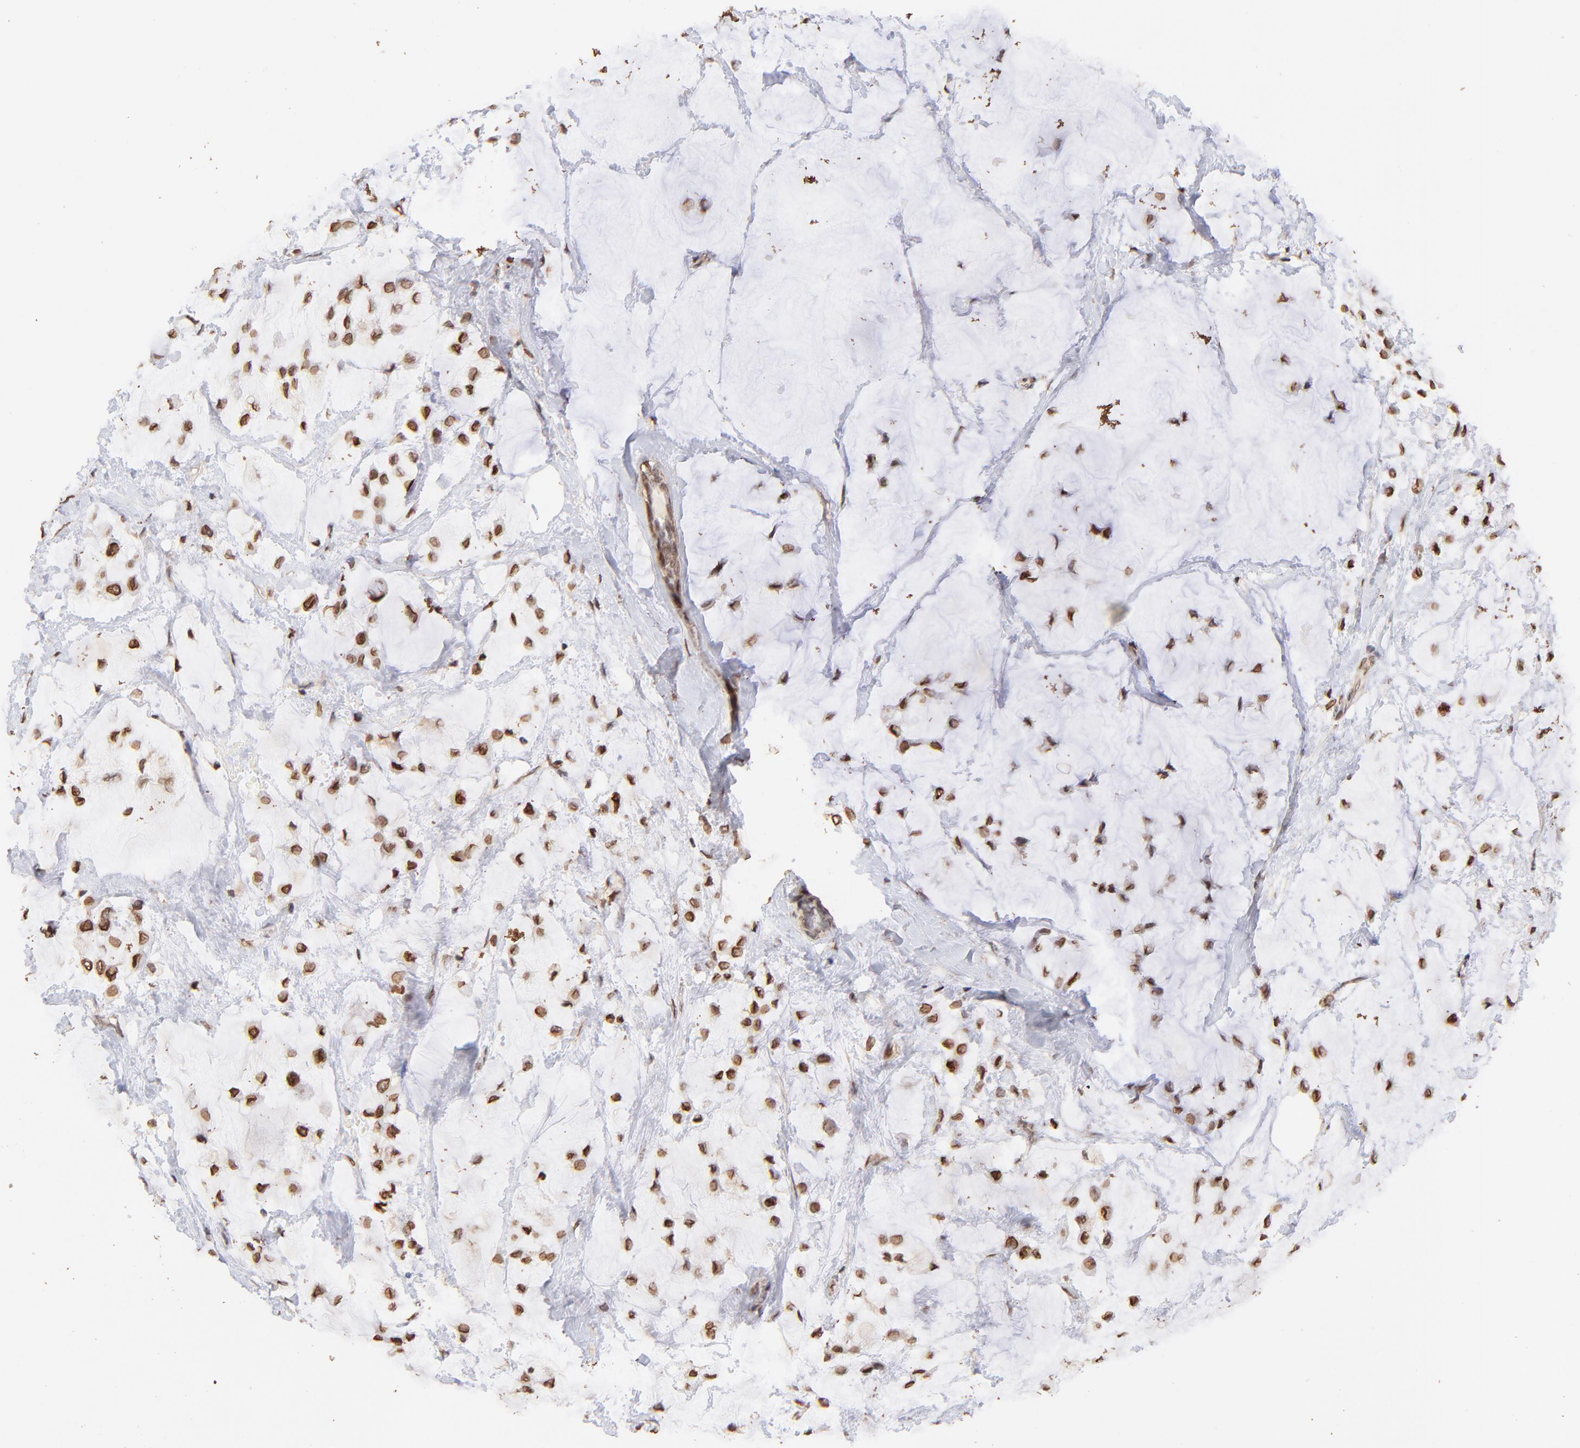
{"staining": {"intensity": "moderate", "quantity": ">75%", "location": "cytoplasmic/membranous,nuclear"}, "tissue": "breast cancer", "cell_type": "Tumor cells", "image_type": "cancer", "snomed": [{"axis": "morphology", "description": "Lobular carcinoma"}, {"axis": "topography", "description": "Breast"}], "caption": "Breast lobular carcinoma tissue shows moderate cytoplasmic/membranous and nuclear expression in approximately >75% of tumor cells", "gene": "ZFP92", "patient": {"sex": "female", "age": 85}}